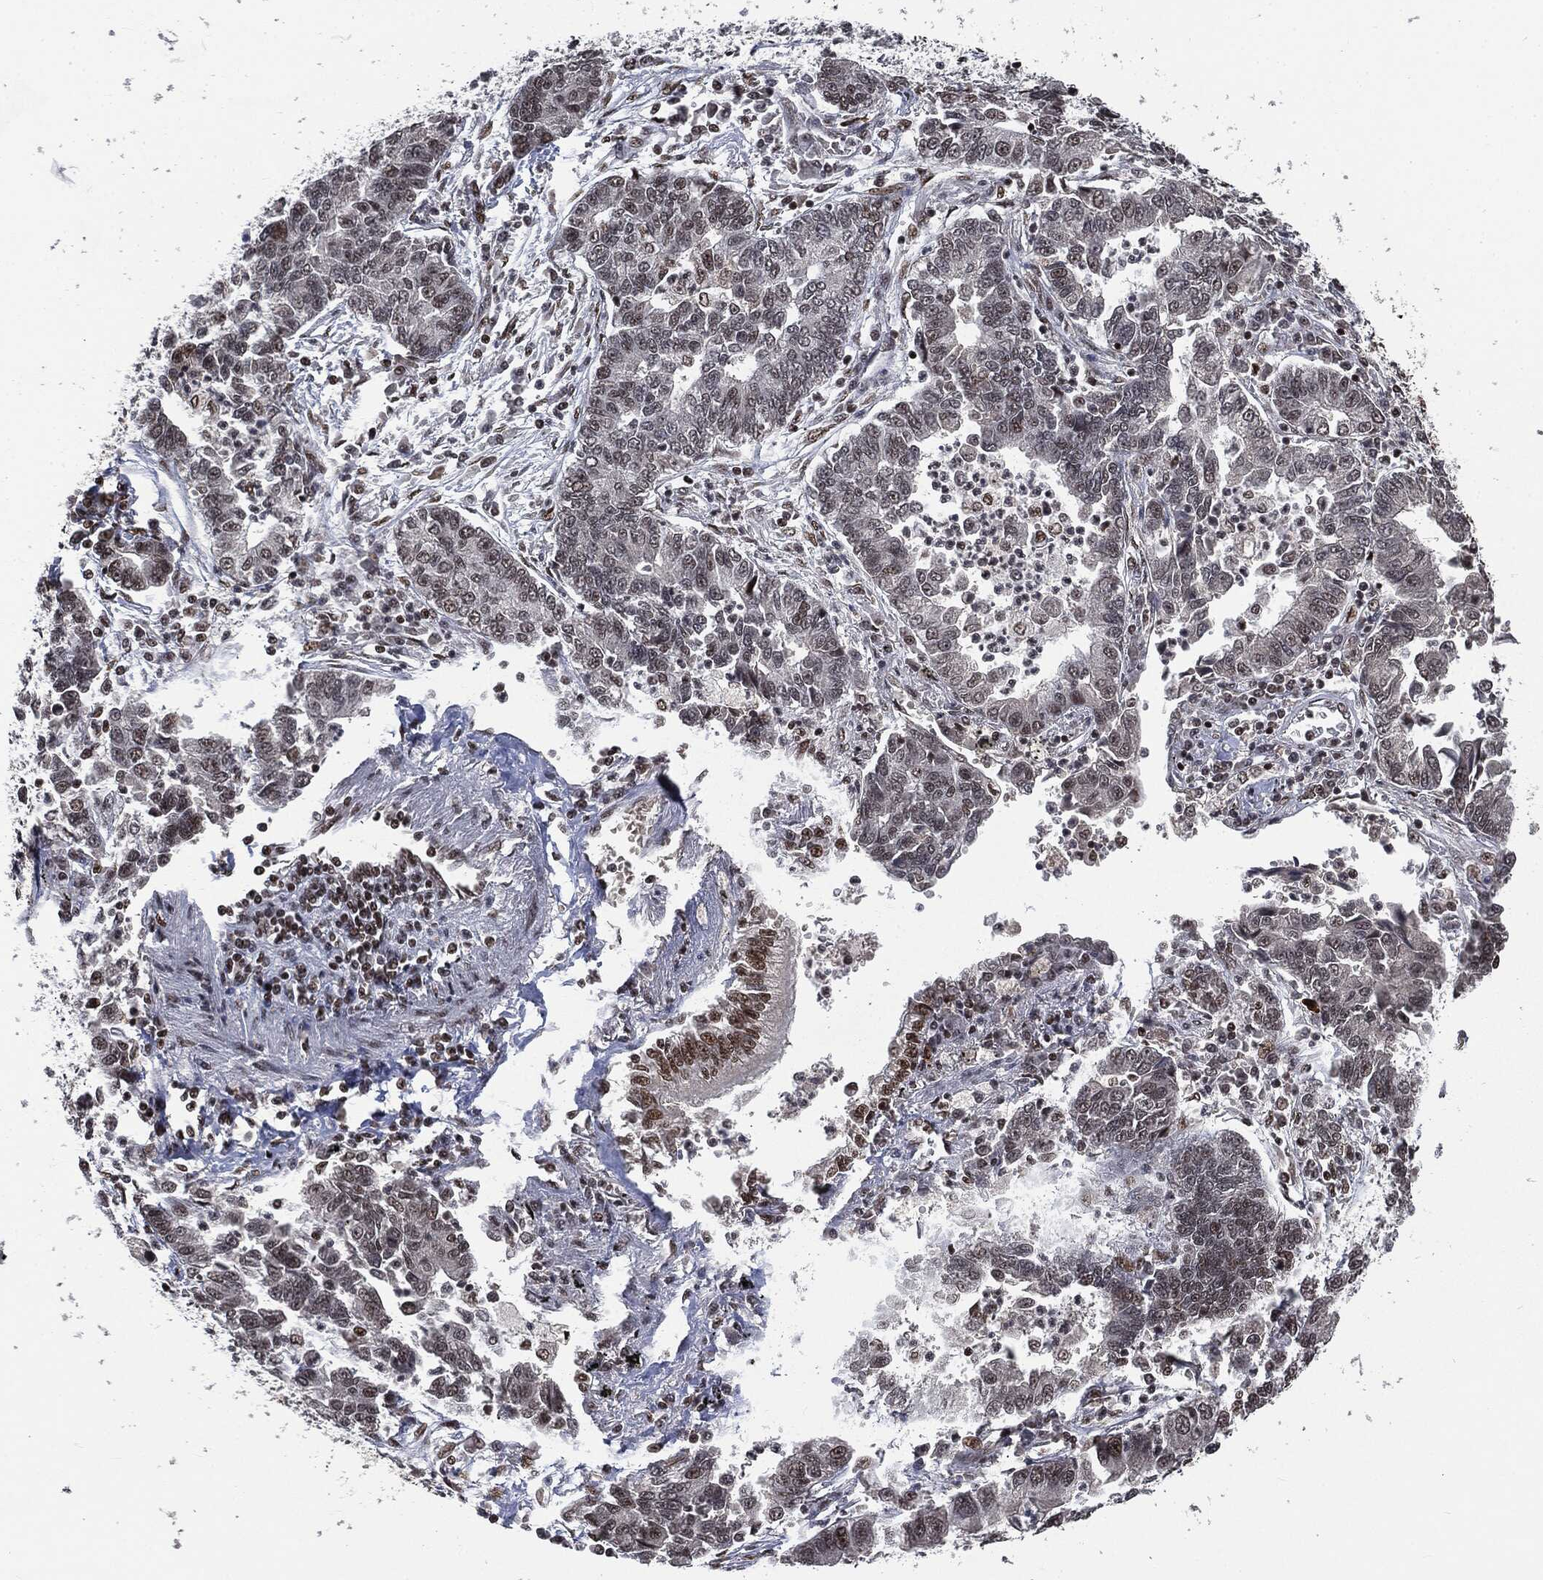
{"staining": {"intensity": "moderate", "quantity": "<25%", "location": "nuclear"}, "tissue": "lung cancer", "cell_type": "Tumor cells", "image_type": "cancer", "snomed": [{"axis": "morphology", "description": "Adenocarcinoma, NOS"}, {"axis": "topography", "description": "Lung"}], "caption": "Adenocarcinoma (lung) stained for a protein (brown) reveals moderate nuclear positive positivity in approximately <25% of tumor cells.", "gene": "DPH2", "patient": {"sex": "female", "age": 57}}